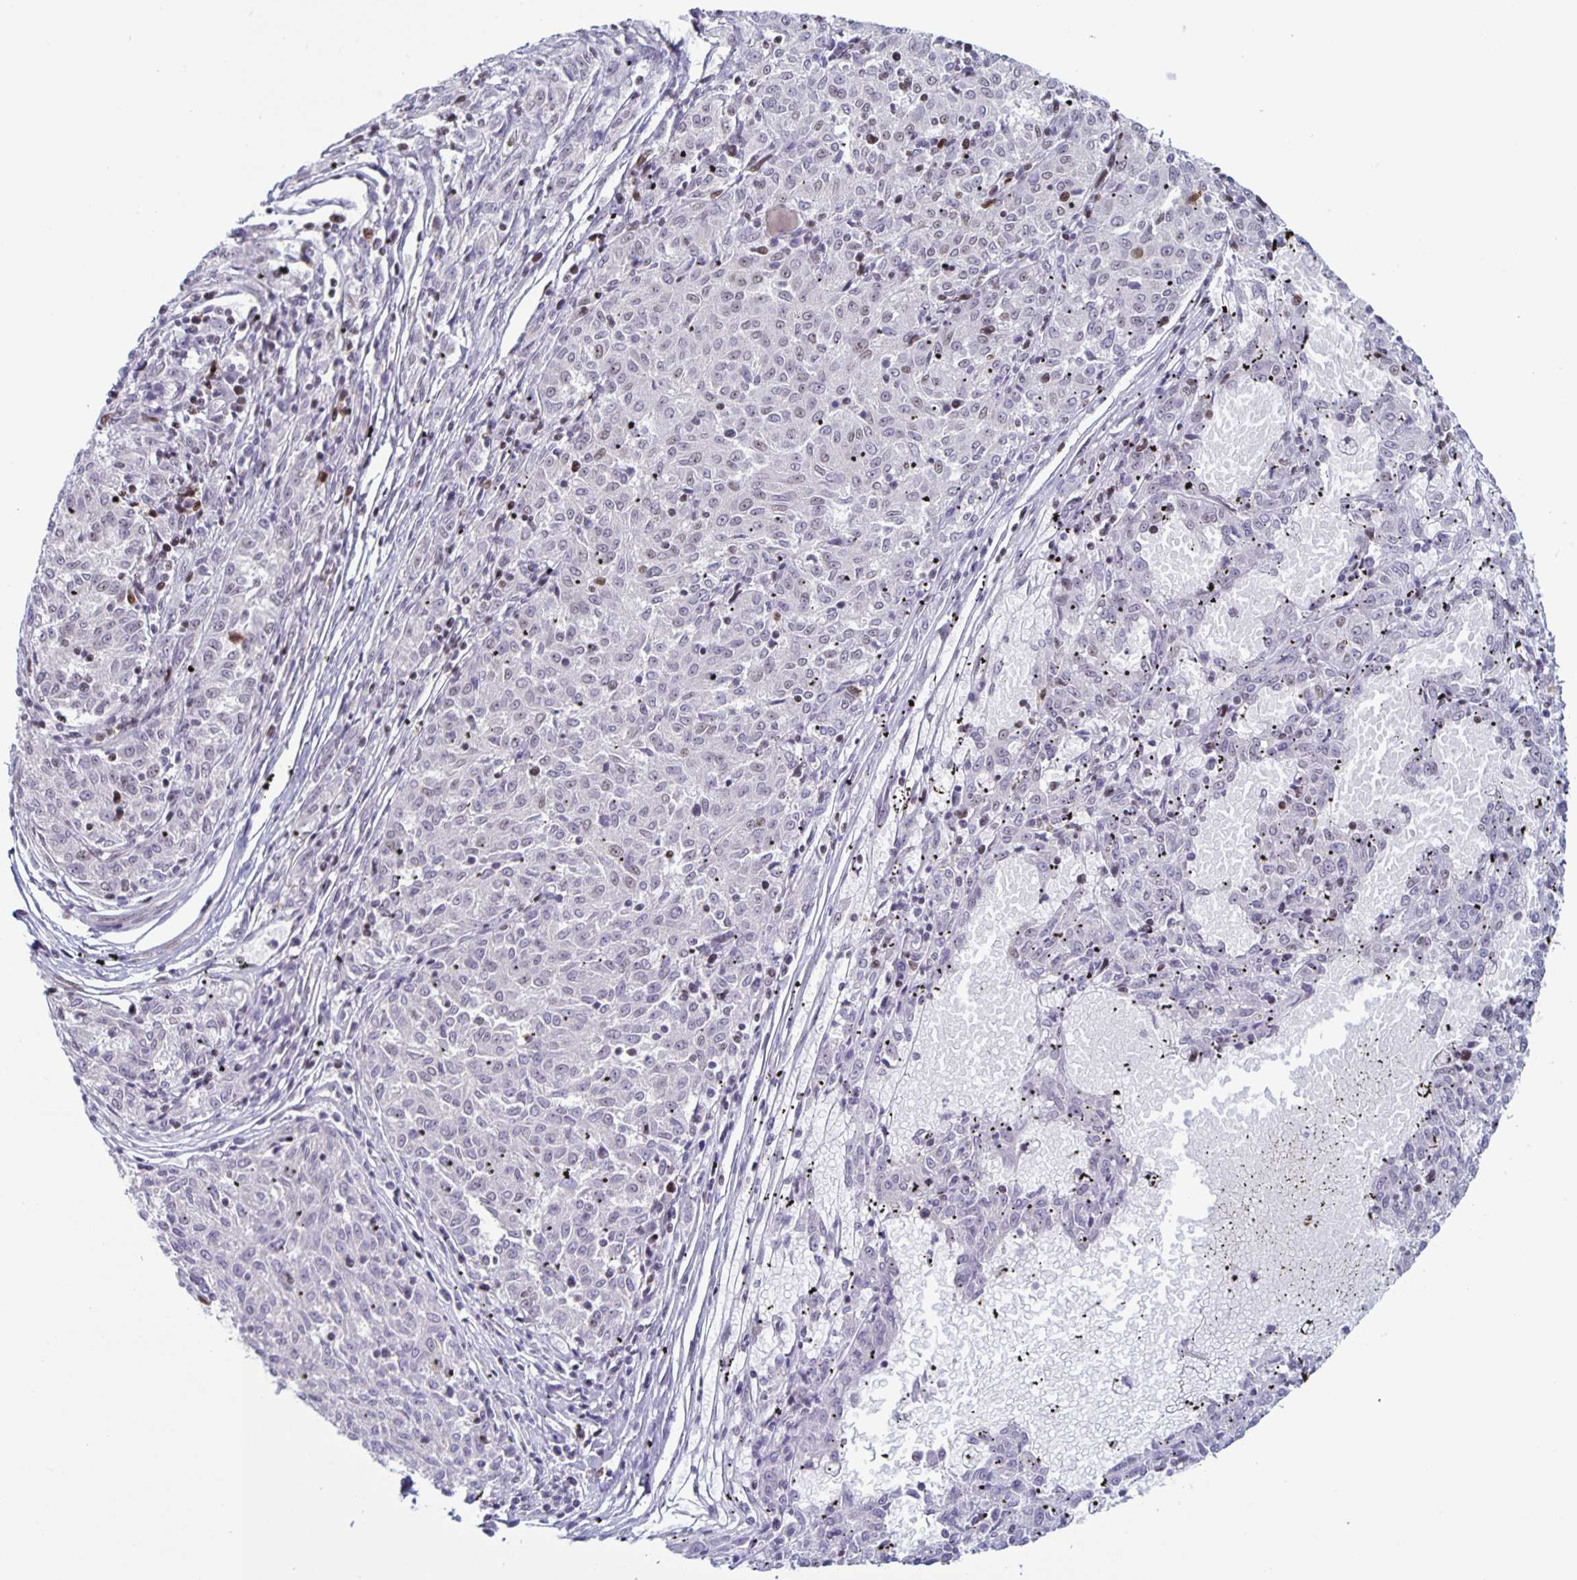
{"staining": {"intensity": "weak", "quantity": "<25%", "location": "nuclear"}, "tissue": "melanoma", "cell_type": "Tumor cells", "image_type": "cancer", "snomed": [{"axis": "morphology", "description": "Malignant melanoma, NOS"}, {"axis": "topography", "description": "Skin"}], "caption": "IHC micrograph of malignant melanoma stained for a protein (brown), which displays no positivity in tumor cells. (Brightfield microscopy of DAB (3,3'-diaminobenzidine) IHC at high magnification).", "gene": "JUND", "patient": {"sex": "female", "age": 72}}